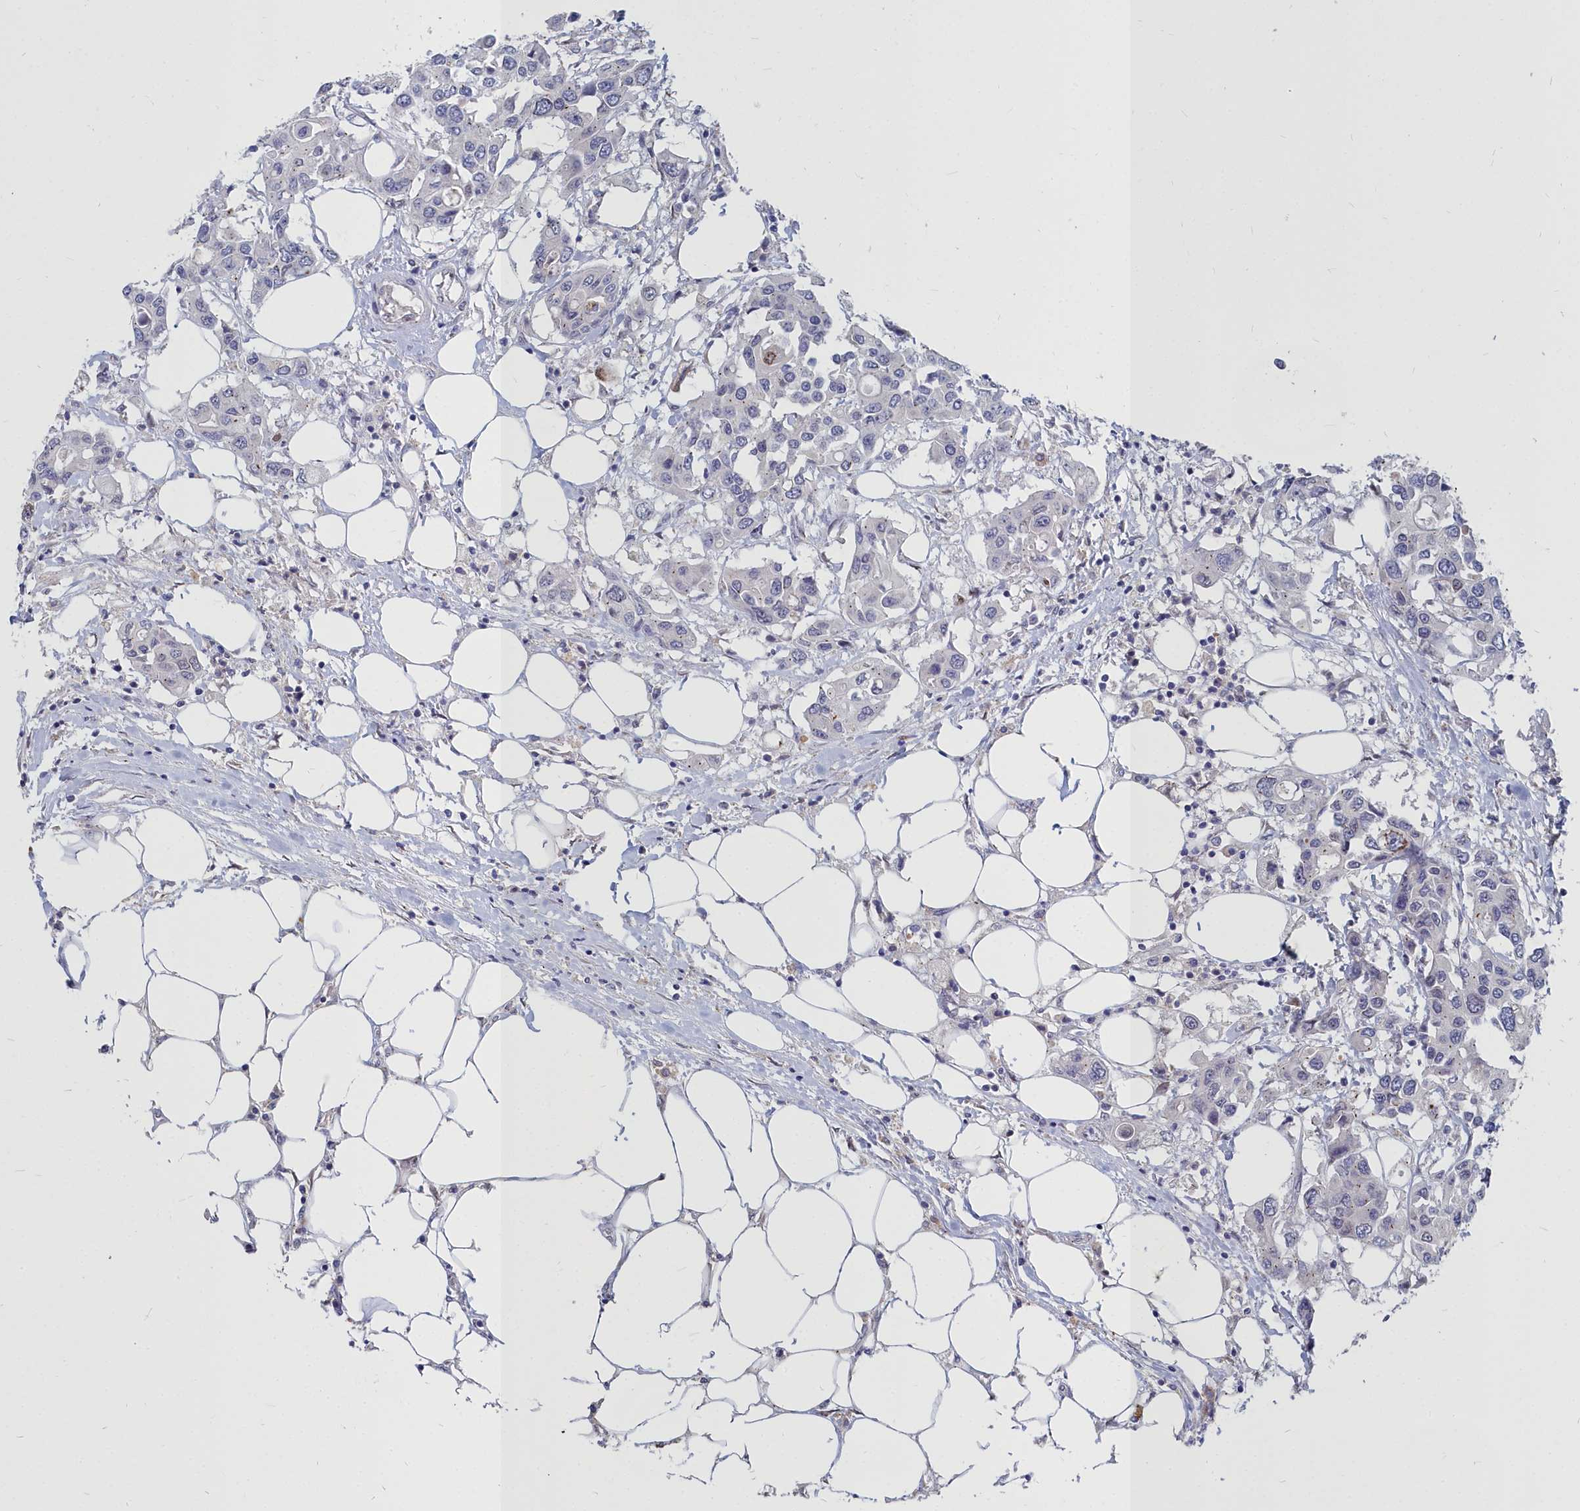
{"staining": {"intensity": "negative", "quantity": "none", "location": "none"}, "tissue": "colorectal cancer", "cell_type": "Tumor cells", "image_type": "cancer", "snomed": [{"axis": "morphology", "description": "Adenocarcinoma, NOS"}, {"axis": "topography", "description": "Colon"}], "caption": "The immunohistochemistry (IHC) micrograph has no significant staining in tumor cells of colorectal adenocarcinoma tissue.", "gene": "NOXA1", "patient": {"sex": "male", "age": 77}}